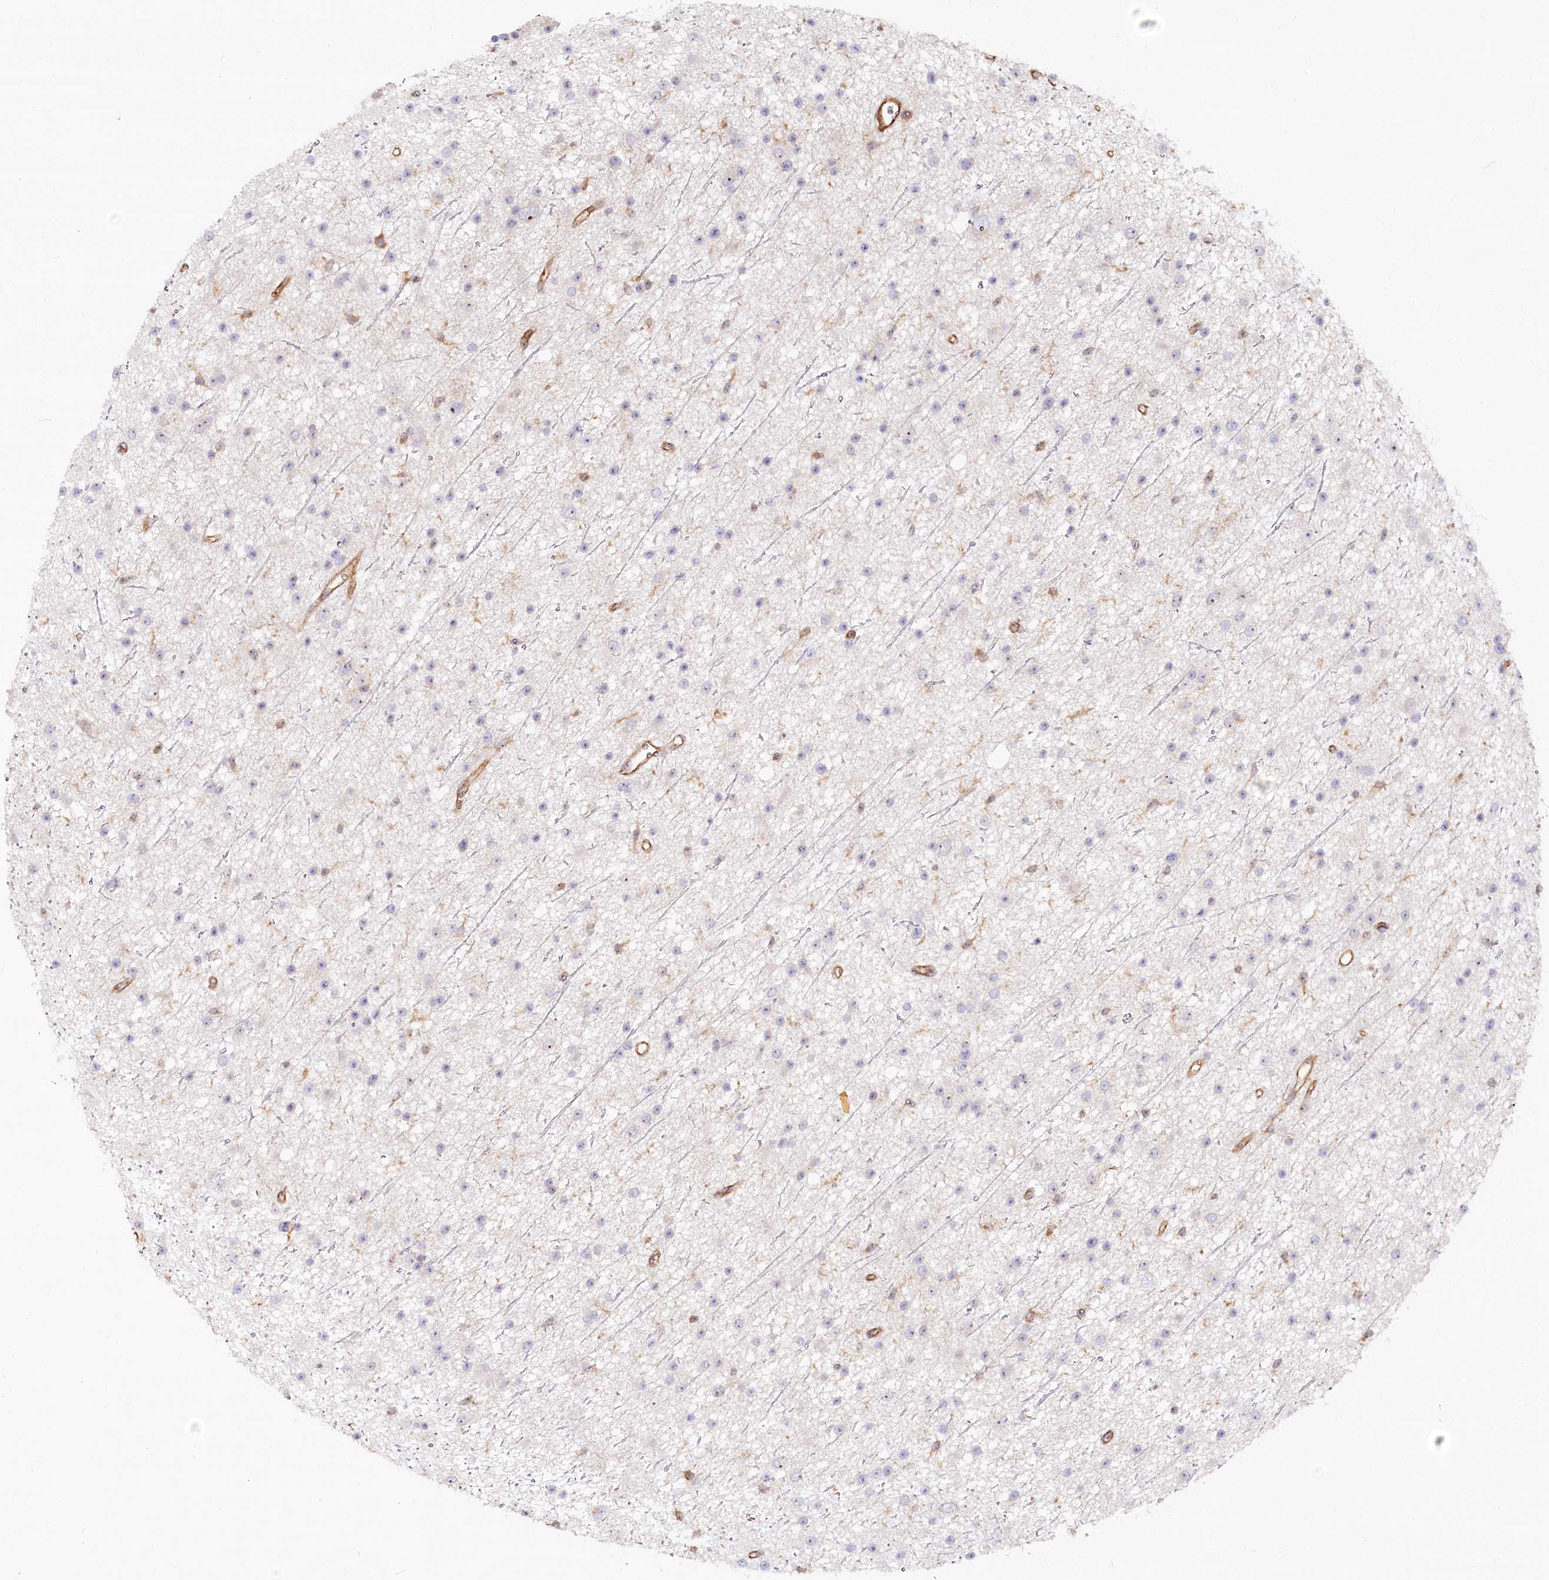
{"staining": {"intensity": "negative", "quantity": "none", "location": "none"}, "tissue": "glioma", "cell_type": "Tumor cells", "image_type": "cancer", "snomed": [{"axis": "morphology", "description": "Glioma, malignant, Low grade"}, {"axis": "topography", "description": "Cerebral cortex"}], "caption": "A high-resolution histopathology image shows immunohistochemistry (IHC) staining of glioma, which shows no significant staining in tumor cells. Brightfield microscopy of immunohistochemistry (IHC) stained with DAB (3,3'-diaminobenzidine) (brown) and hematoxylin (blue), captured at high magnification.", "gene": "WDR36", "patient": {"sex": "female", "age": 39}}